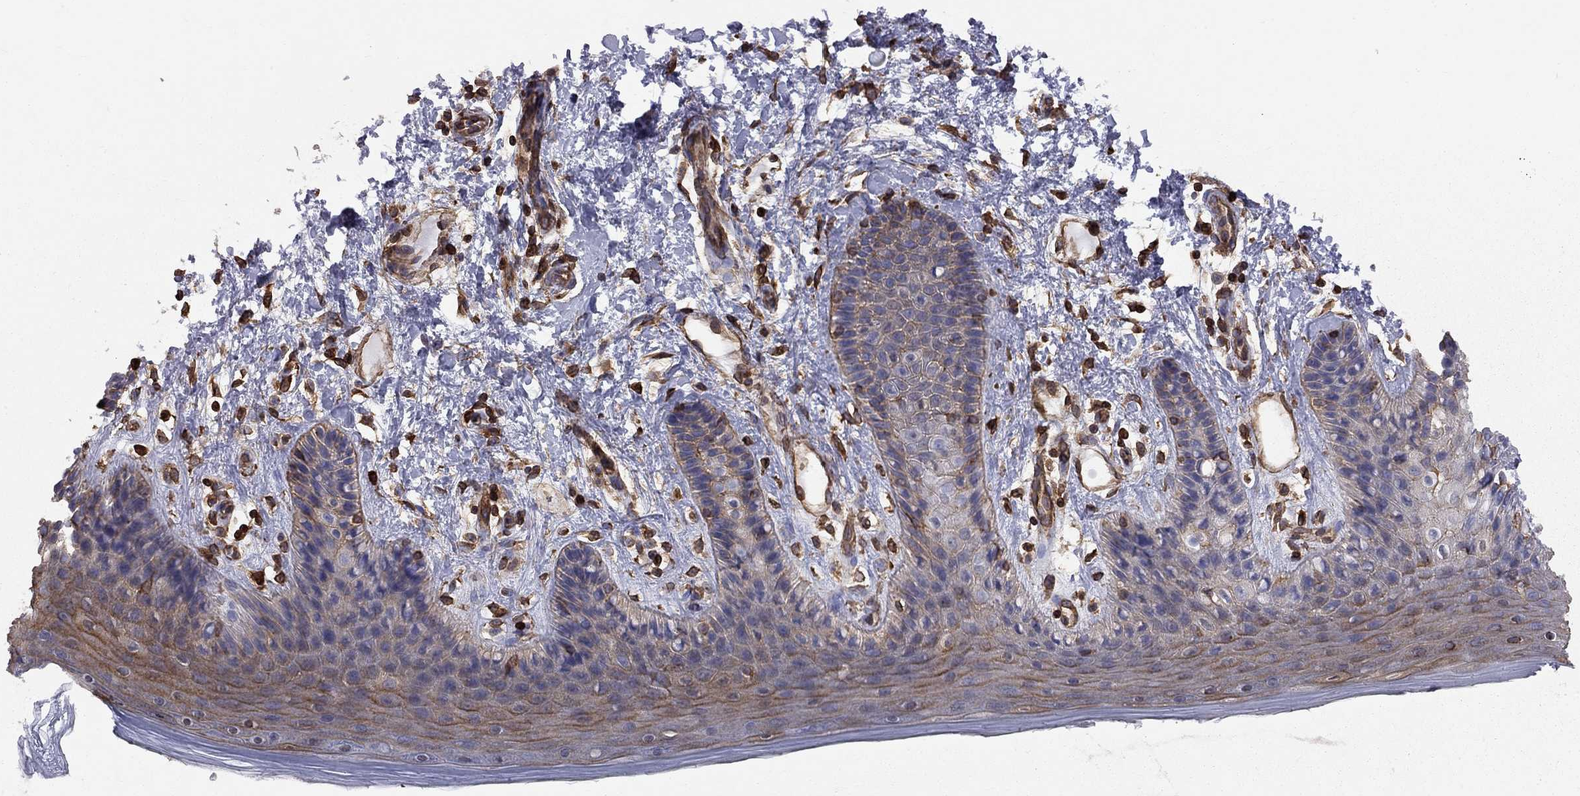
{"staining": {"intensity": "strong", "quantity": "25%-75%", "location": "cytoplasmic/membranous"}, "tissue": "skin", "cell_type": "Epidermal cells", "image_type": "normal", "snomed": [{"axis": "morphology", "description": "Normal tissue, NOS"}, {"axis": "topography", "description": "Anal"}], "caption": "Immunohistochemistry (IHC) staining of benign skin, which displays high levels of strong cytoplasmic/membranous positivity in about 25%-75% of epidermal cells indicating strong cytoplasmic/membranous protein staining. The staining was performed using DAB (3,3'-diaminobenzidine) (brown) for protein detection and nuclei were counterstained in hematoxylin (blue).", "gene": "BICDL2", "patient": {"sex": "male", "age": 36}}